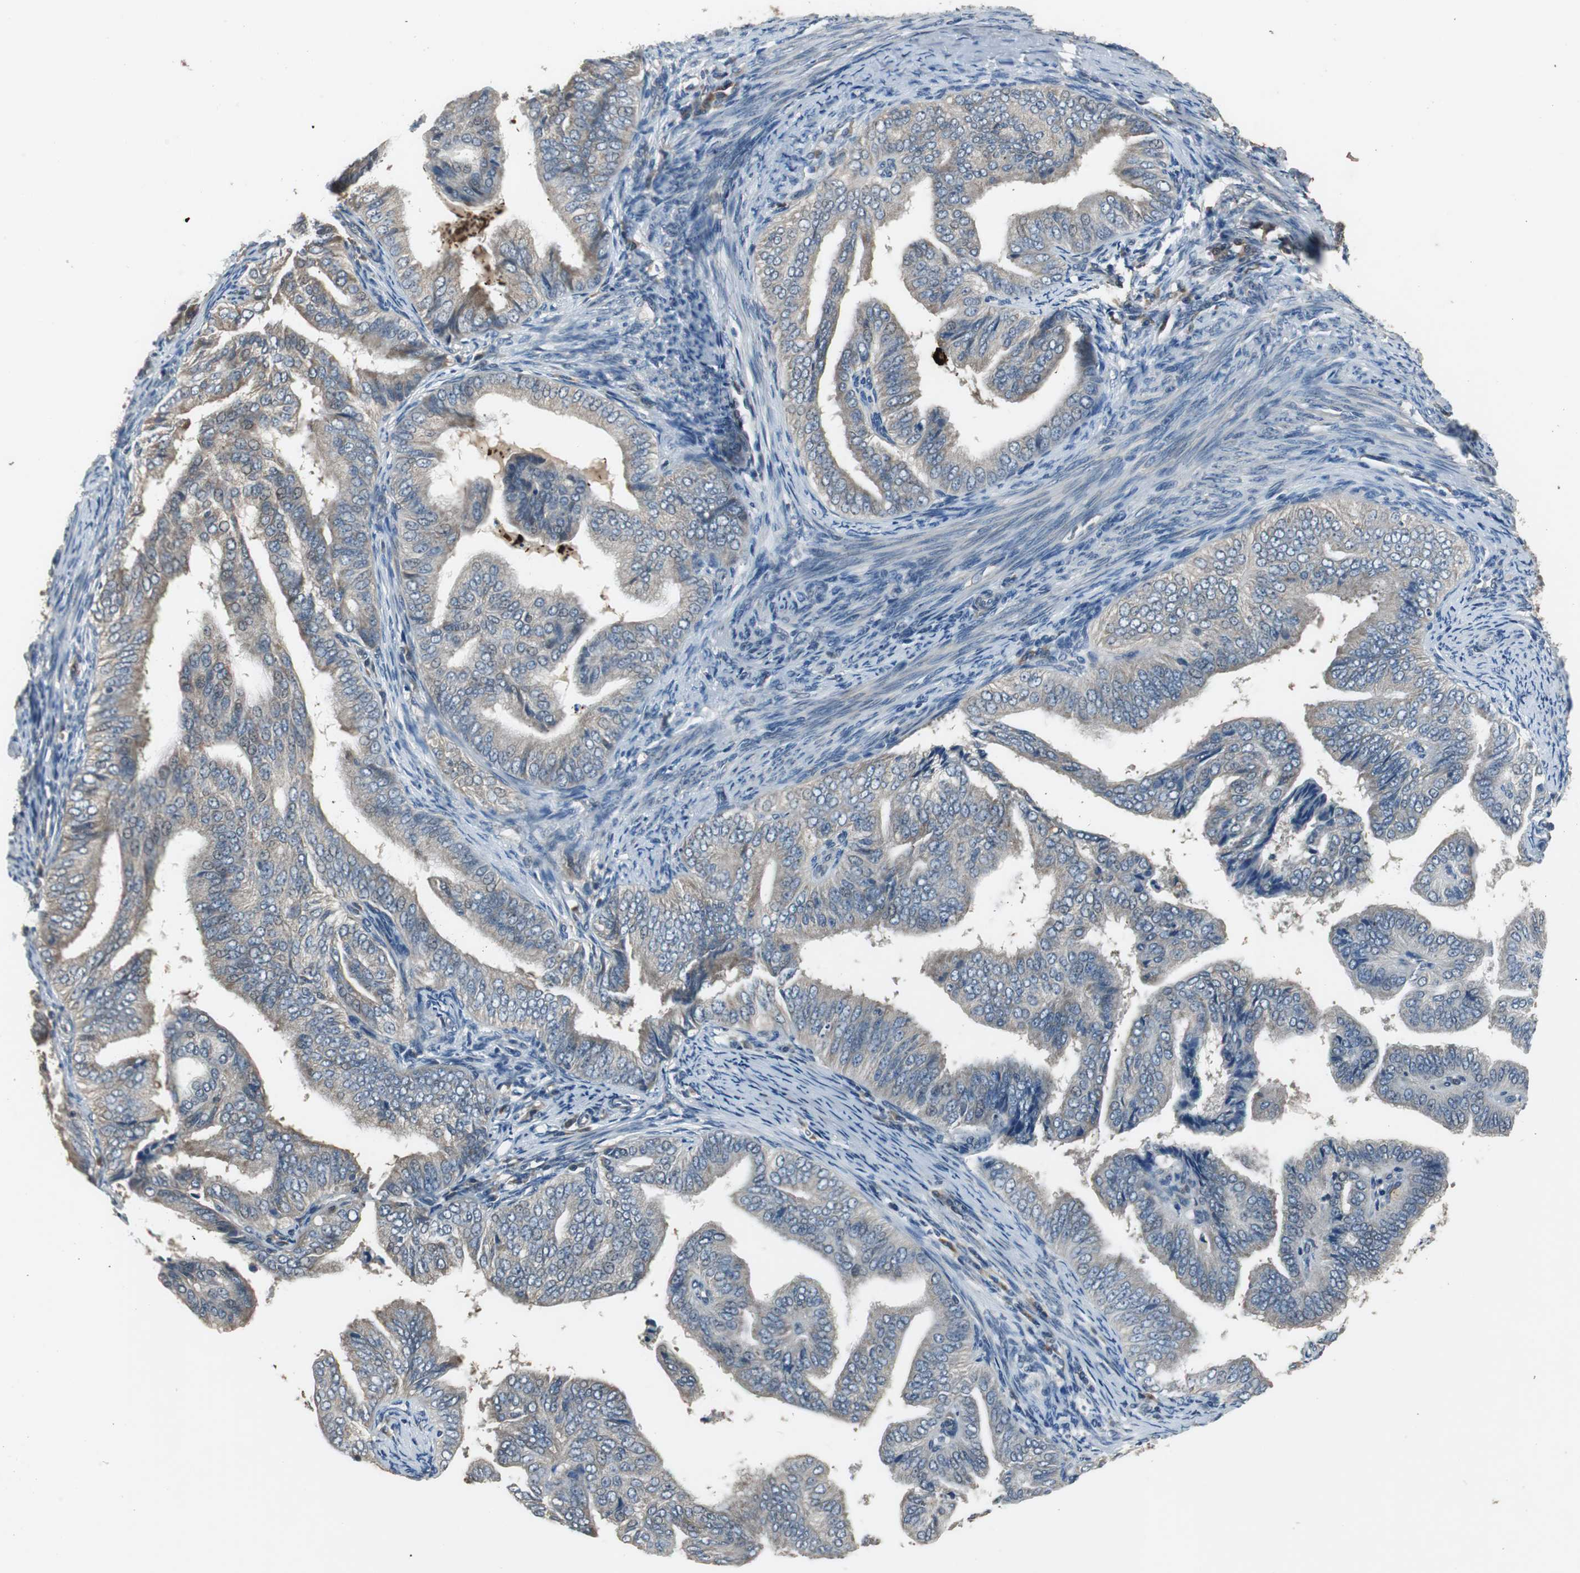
{"staining": {"intensity": "weak", "quantity": "<25%", "location": "cytoplasmic/membranous"}, "tissue": "endometrial cancer", "cell_type": "Tumor cells", "image_type": "cancer", "snomed": [{"axis": "morphology", "description": "Adenocarcinoma, NOS"}, {"axis": "topography", "description": "Endometrium"}], "caption": "Immunohistochemistry (IHC) photomicrograph of neoplastic tissue: human adenocarcinoma (endometrial) stained with DAB (3,3'-diaminobenzidine) exhibits no significant protein staining in tumor cells.", "gene": "PI4KB", "patient": {"sex": "female", "age": 58}}